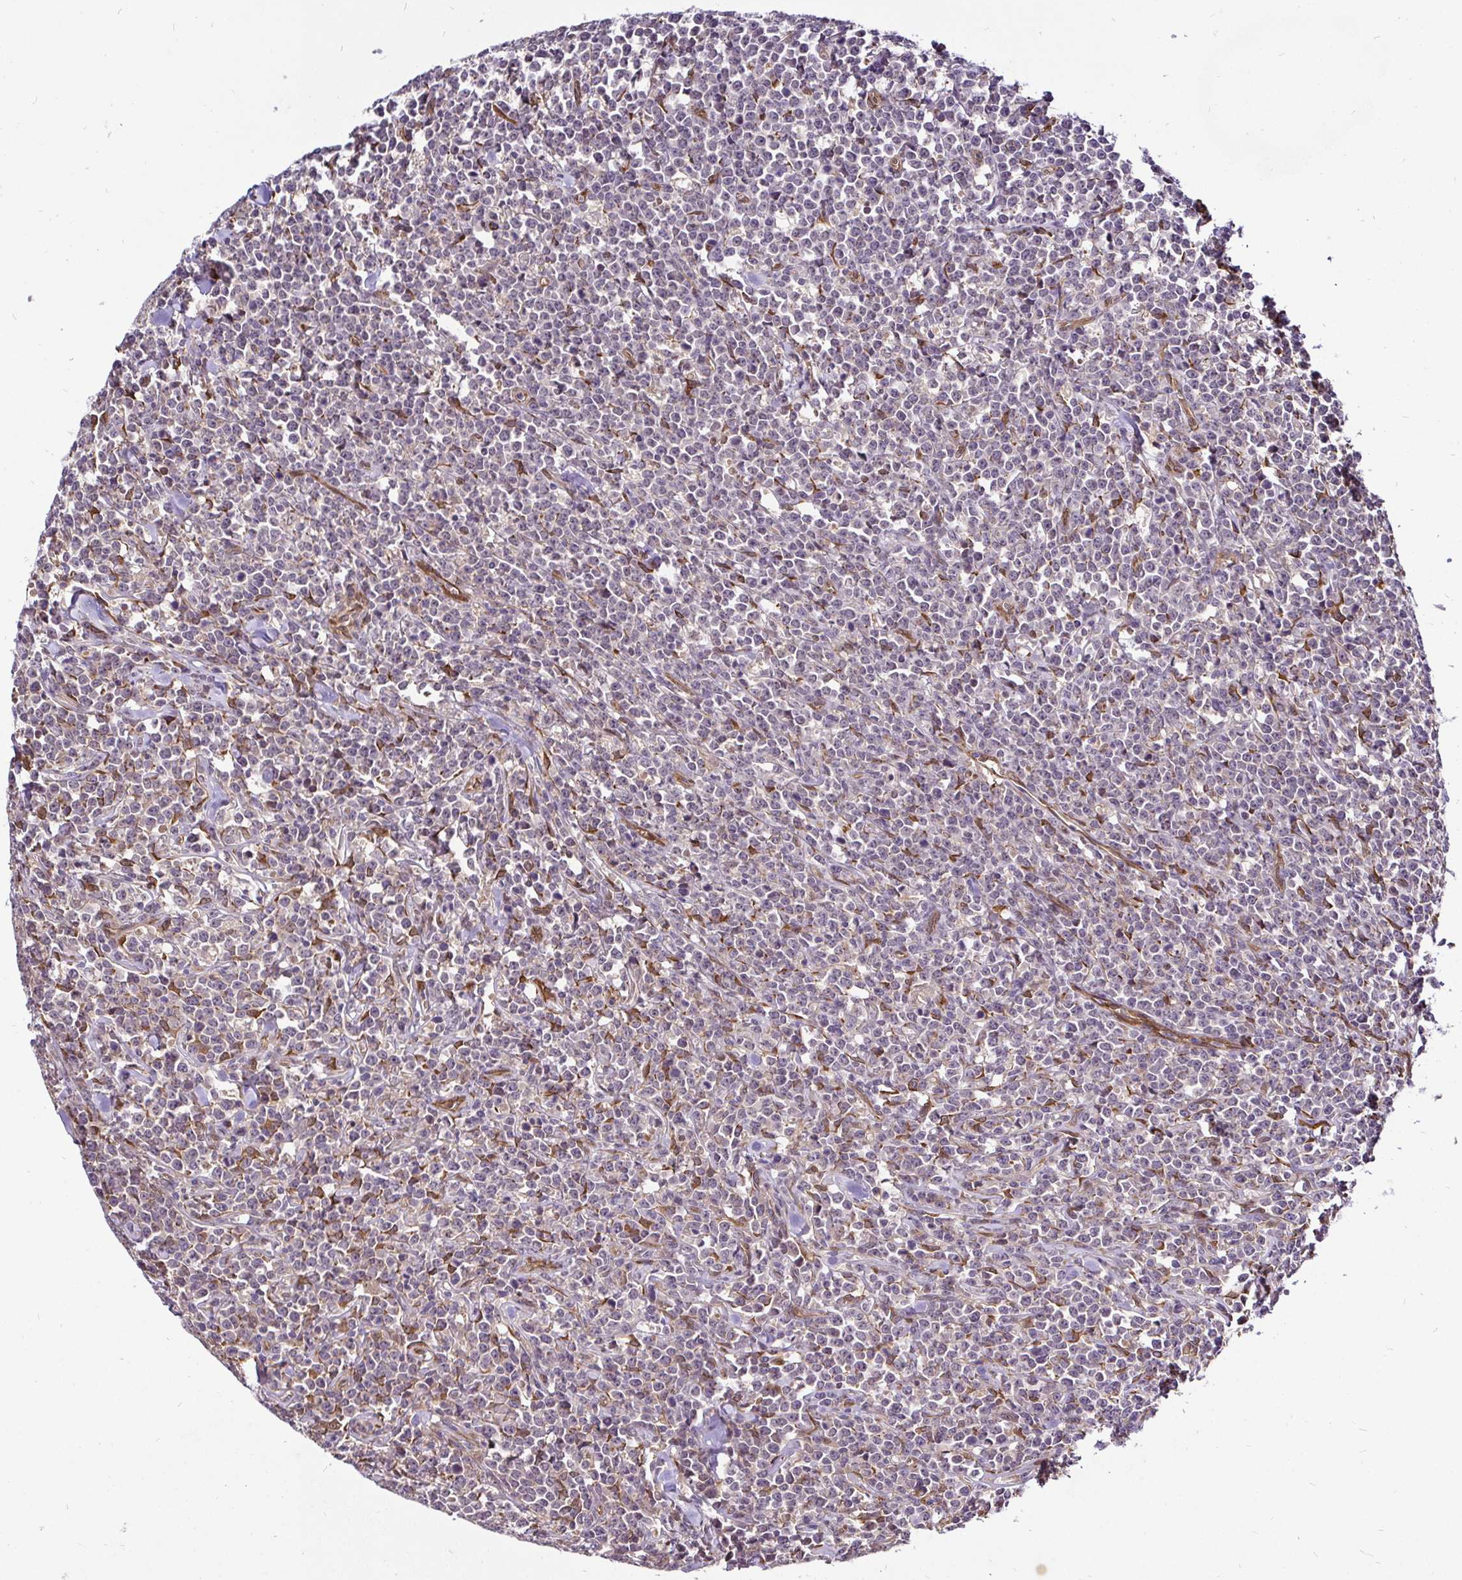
{"staining": {"intensity": "negative", "quantity": "none", "location": "none"}, "tissue": "lymphoma", "cell_type": "Tumor cells", "image_type": "cancer", "snomed": [{"axis": "morphology", "description": "Malignant lymphoma, non-Hodgkin's type, High grade"}, {"axis": "topography", "description": "Small intestine"}], "caption": "Lymphoma was stained to show a protein in brown. There is no significant expression in tumor cells.", "gene": "CCDC122", "patient": {"sex": "female", "age": 56}}